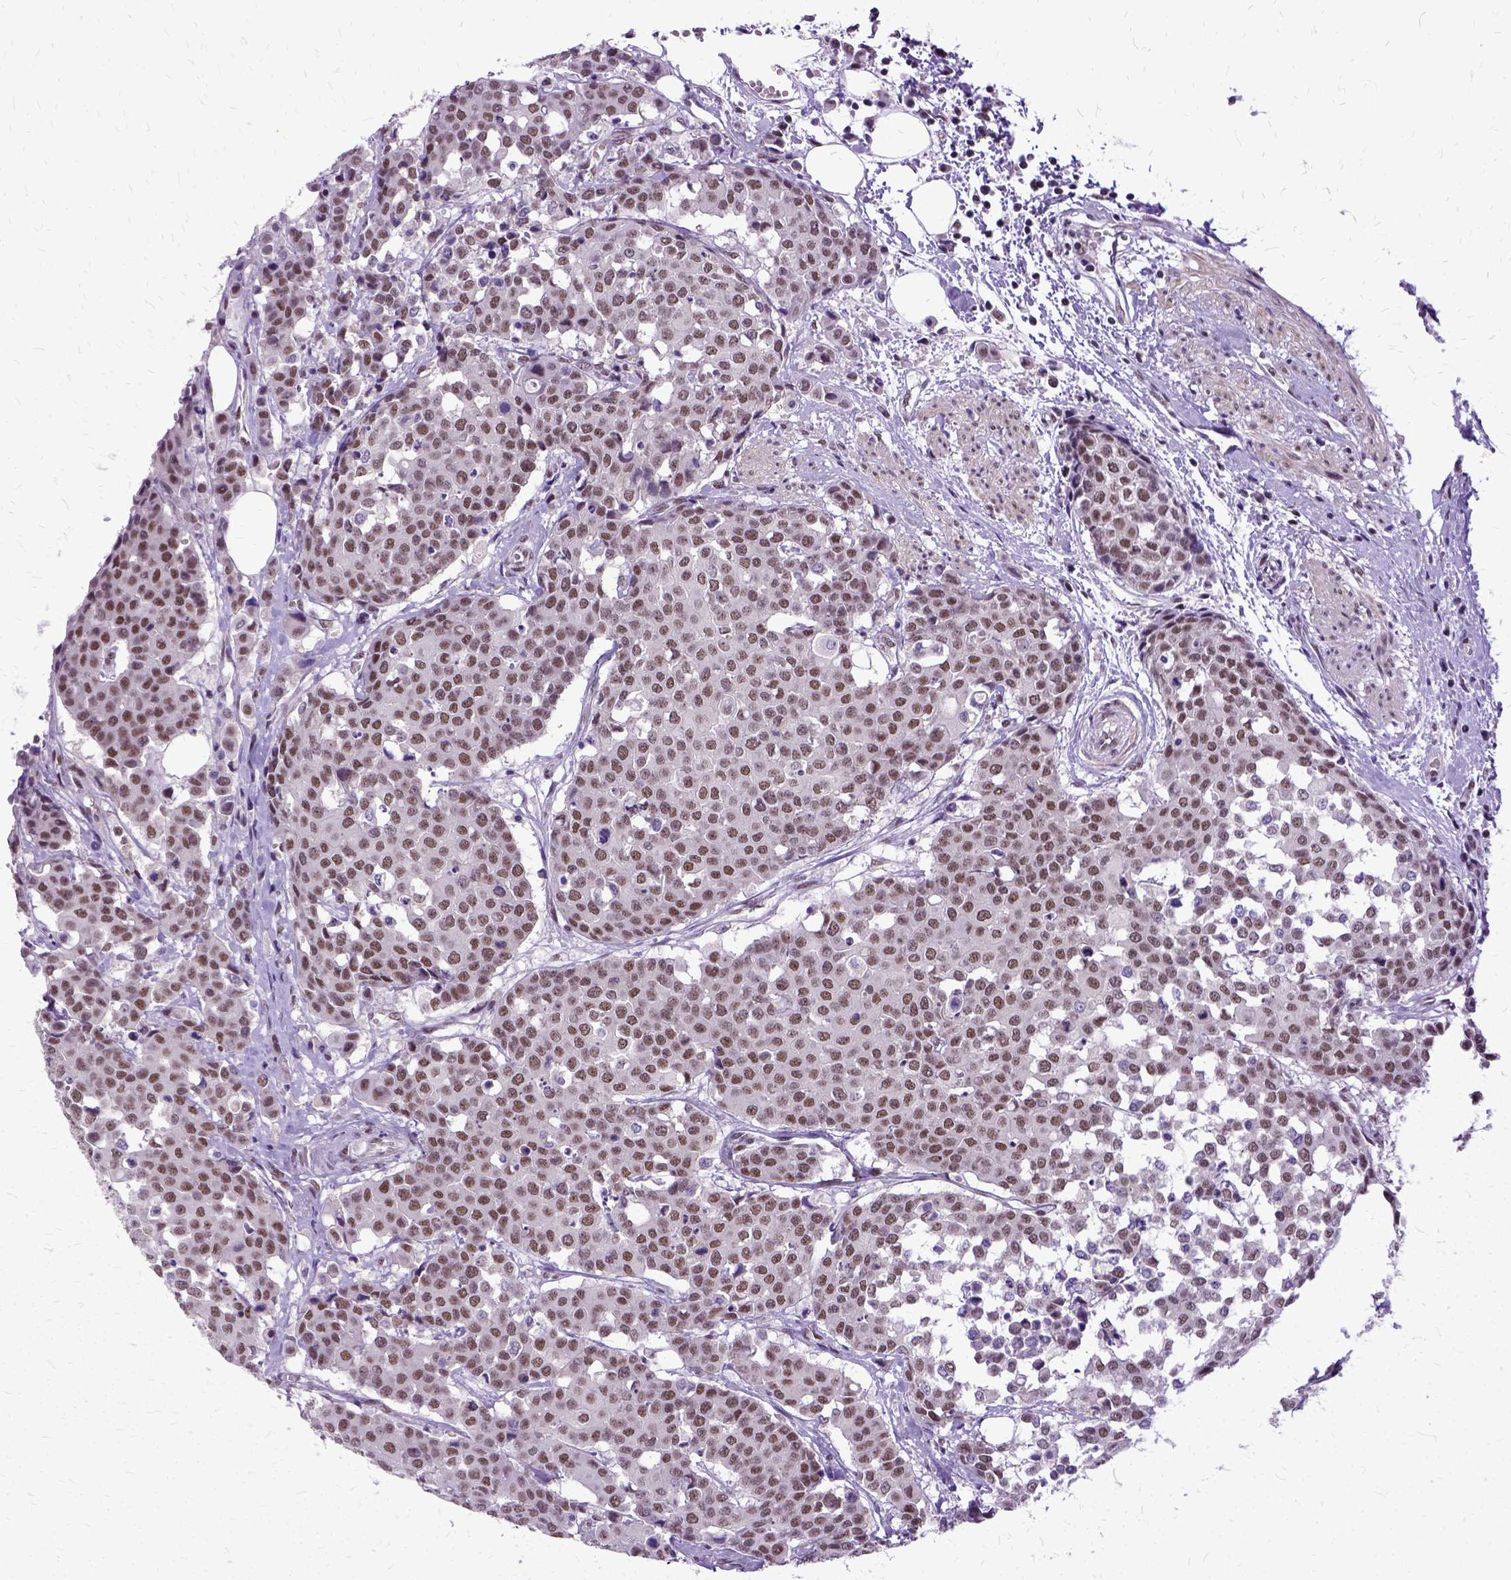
{"staining": {"intensity": "moderate", "quantity": ">75%", "location": "nuclear"}, "tissue": "carcinoid", "cell_type": "Tumor cells", "image_type": "cancer", "snomed": [{"axis": "morphology", "description": "Carcinoid, malignant, NOS"}, {"axis": "topography", "description": "Colon"}], "caption": "Immunohistochemistry micrograph of neoplastic tissue: carcinoid (malignant) stained using immunohistochemistry reveals medium levels of moderate protein expression localized specifically in the nuclear of tumor cells, appearing as a nuclear brown color.", "gene": "SETD1A", "patient": {"sex": "male", "age": 81}}